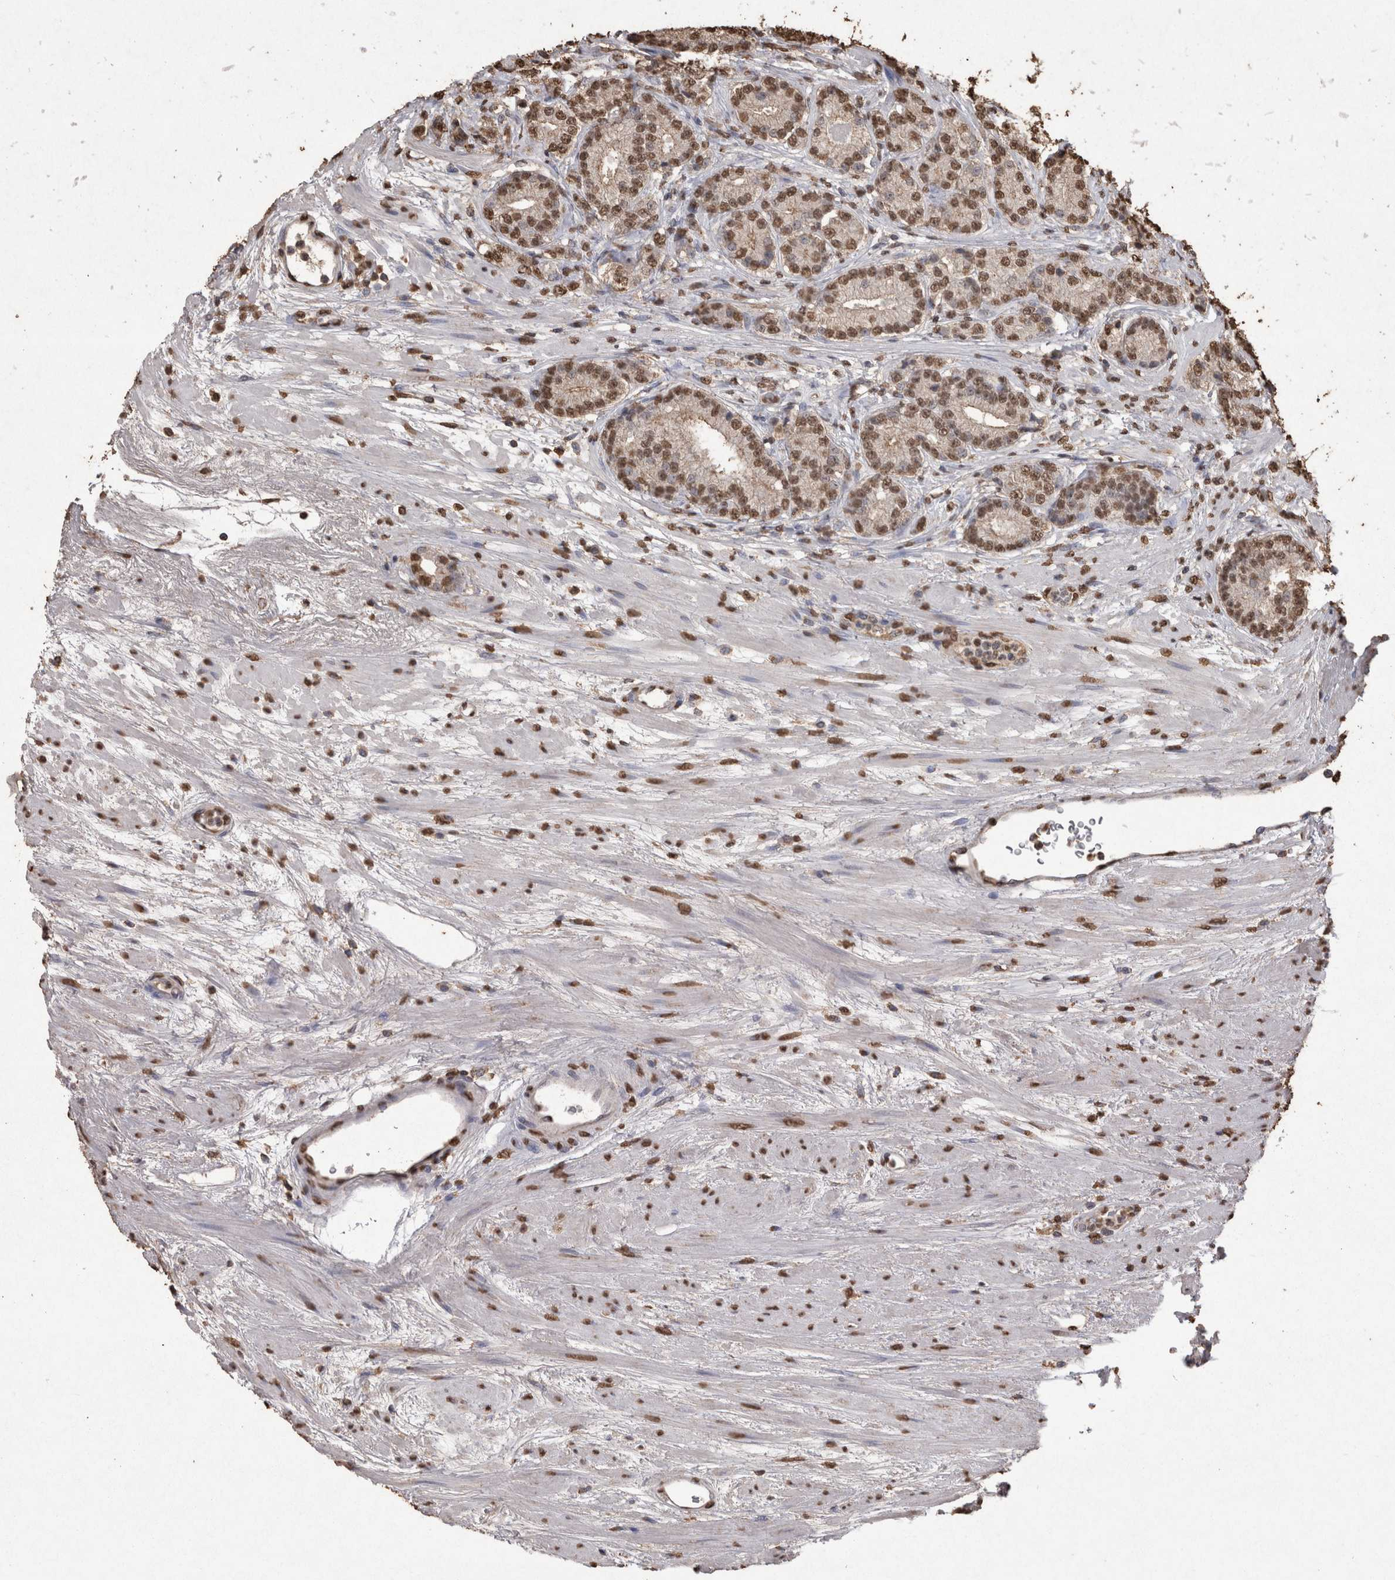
{"staining": {"intensity": "moderate", "quantity": ">75%", "location": "nuclear"}, "tissue": "prostate cancer", "cell_type": "Tumor cells", "image_type": "cancer", "snomed": [{"axis": "morphology", "description": "Adenocarcinoma, High grade"}, {"axis": "topography", "description": "Prostate"}], "caption": "Moderate nuclear staining for a protein is identified in about >75% of tumor cells of high-grade adenocarcinoma (prostate) using immunohistochemistry (IHC).", "gene": "POU5F1", "patient": {"sex": "male", "age": 61}}